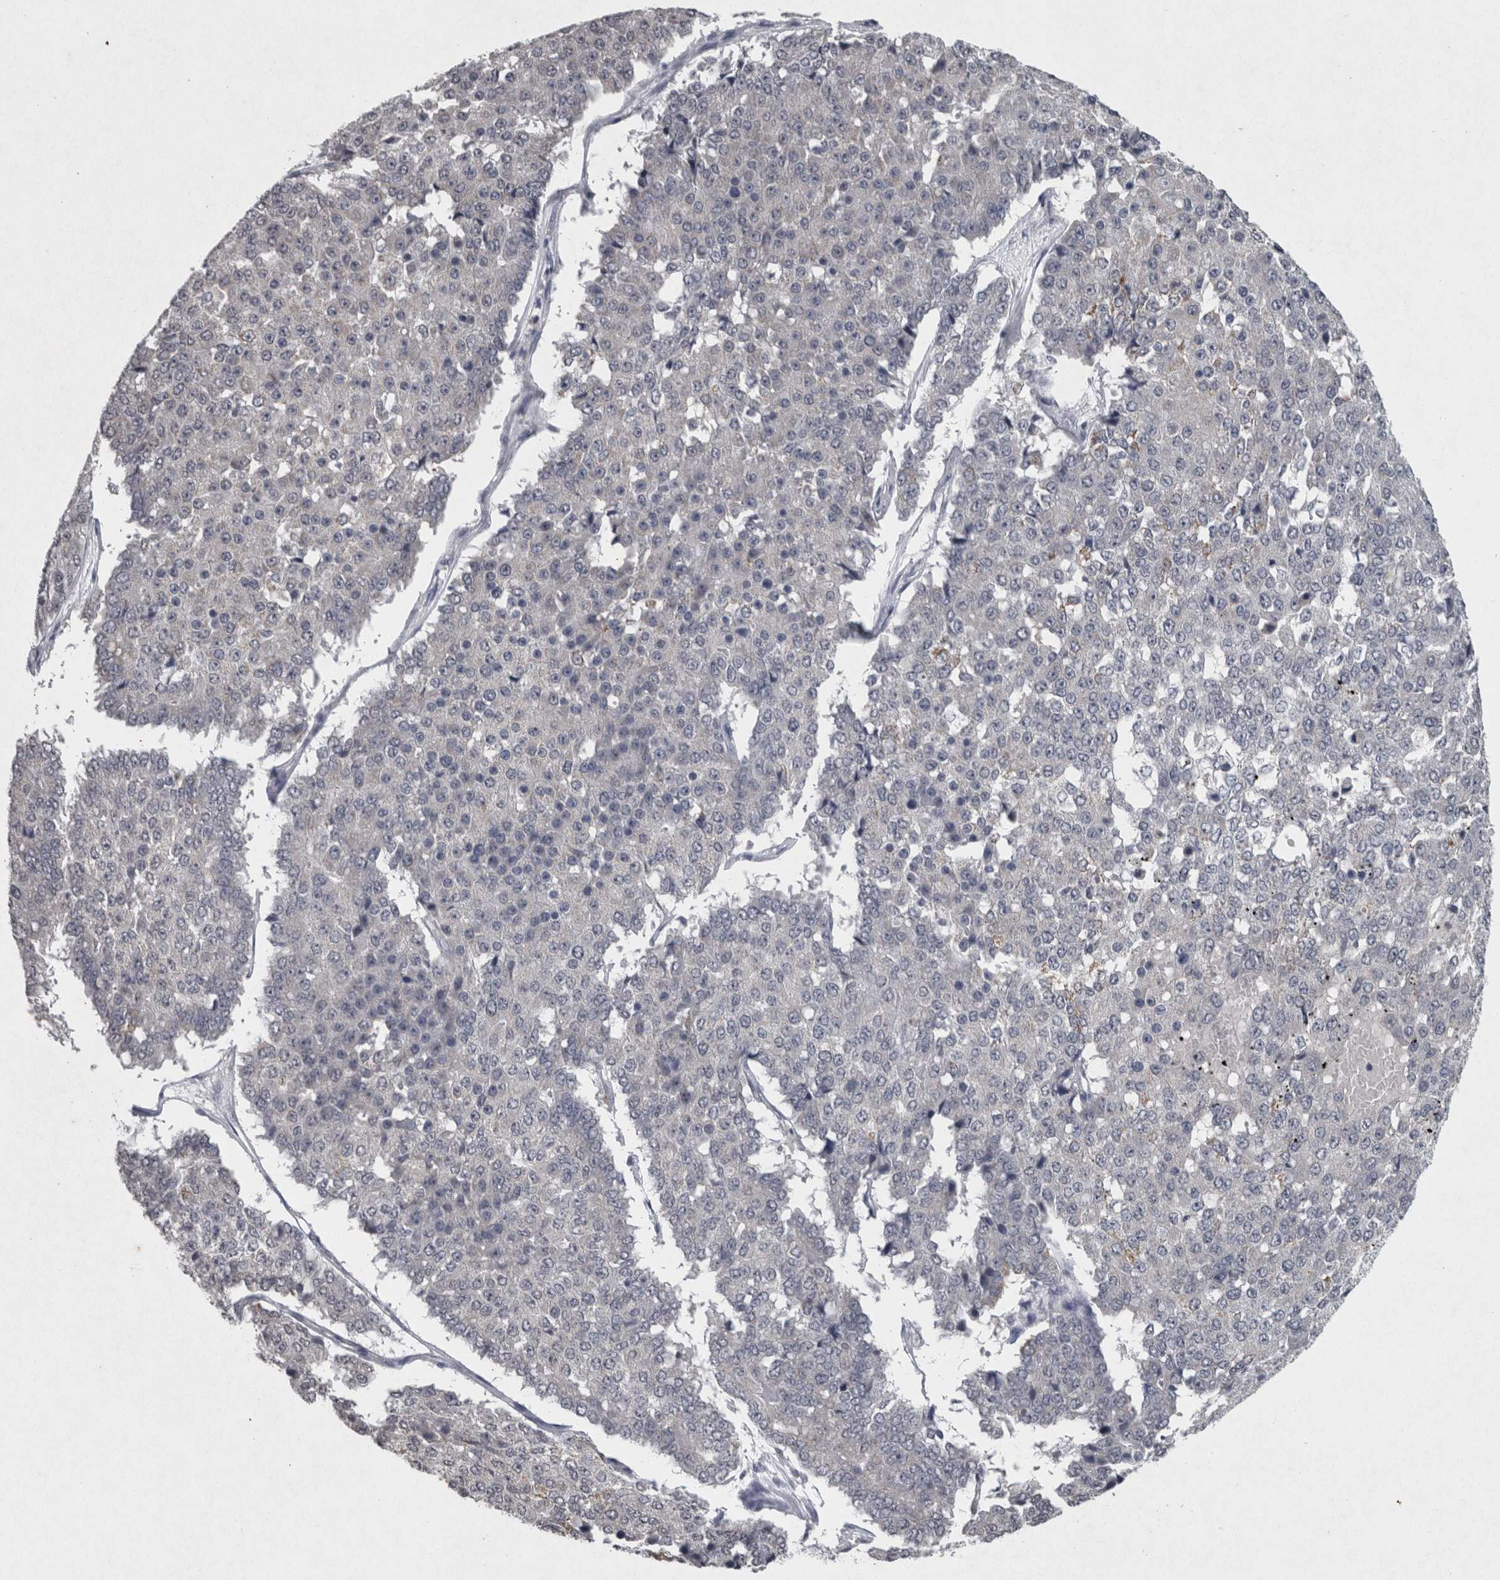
{"staining": {"intensity": "negative", "quantity": "none", "location": "none"}, "tissue": "pancreatic cancer", "cell_type": "Tumor cells", "image_type": "cancer", "snomed": [{"axis": "morphology", "description": "Adenocarcinoma, NOS"}, {"axis": "topography", "description": "Pancreas"}], "caption": "Histopathology image shows no protein expression in tumor cells of pancreatic cancer tissue.", "gene": "WNT7A", "patient": {"sex": "male", "age": 50}}